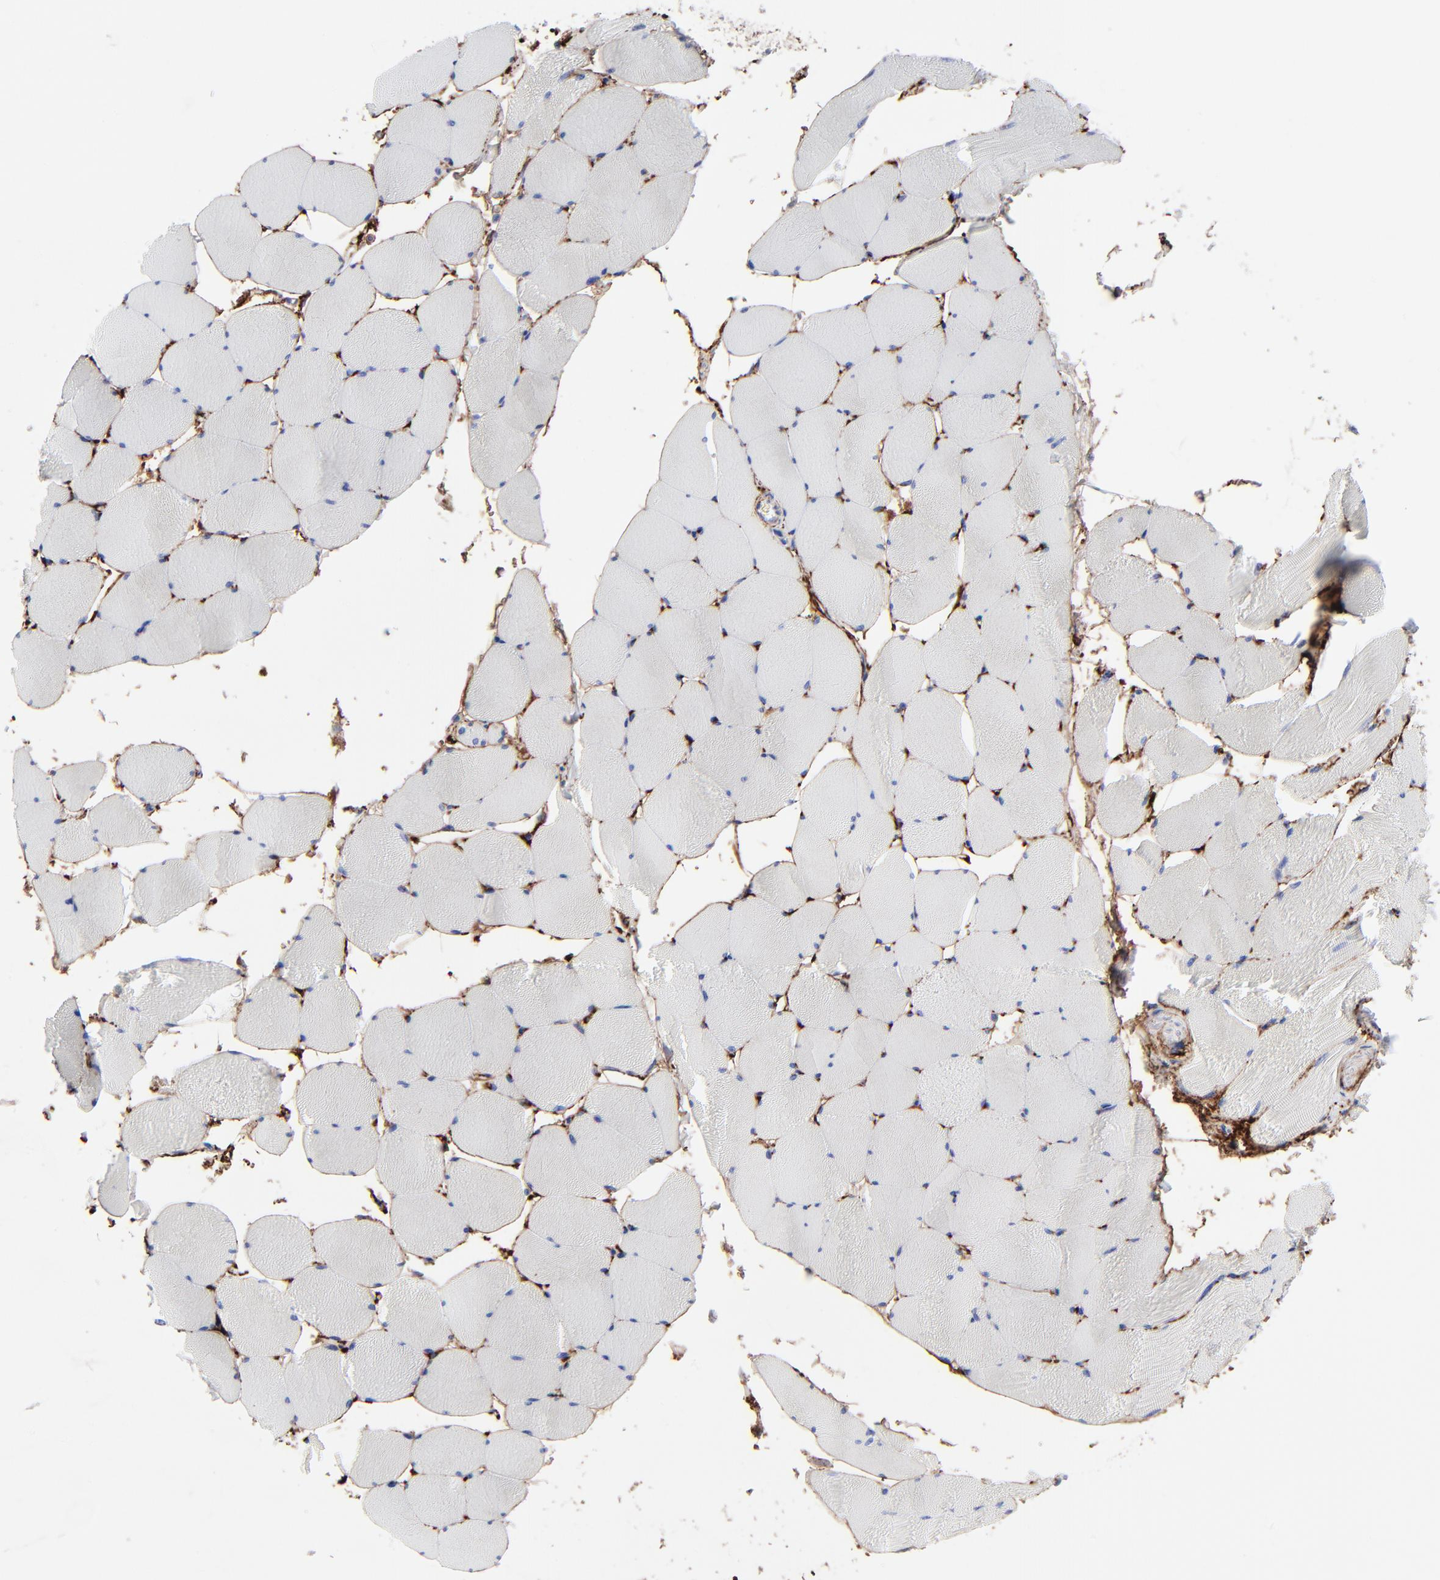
{"staining": {"intensity": "negative", "quantity": "none", "location": "none"}, "tissue": "skeletal muscle", "cell_type": "Myocytes", "image_type": "normal", "snomed": [{"axis": "morphology", "description": "Normal tissue, NOS"}, {"axis": "topography", "description": "Skeletal muscle"}], "caption": "IHC of benign skeletal muscle demonstrates no staining in myocytes.", "gene": "FBLN2", "patient": {"sex": "male", "age": 62}}